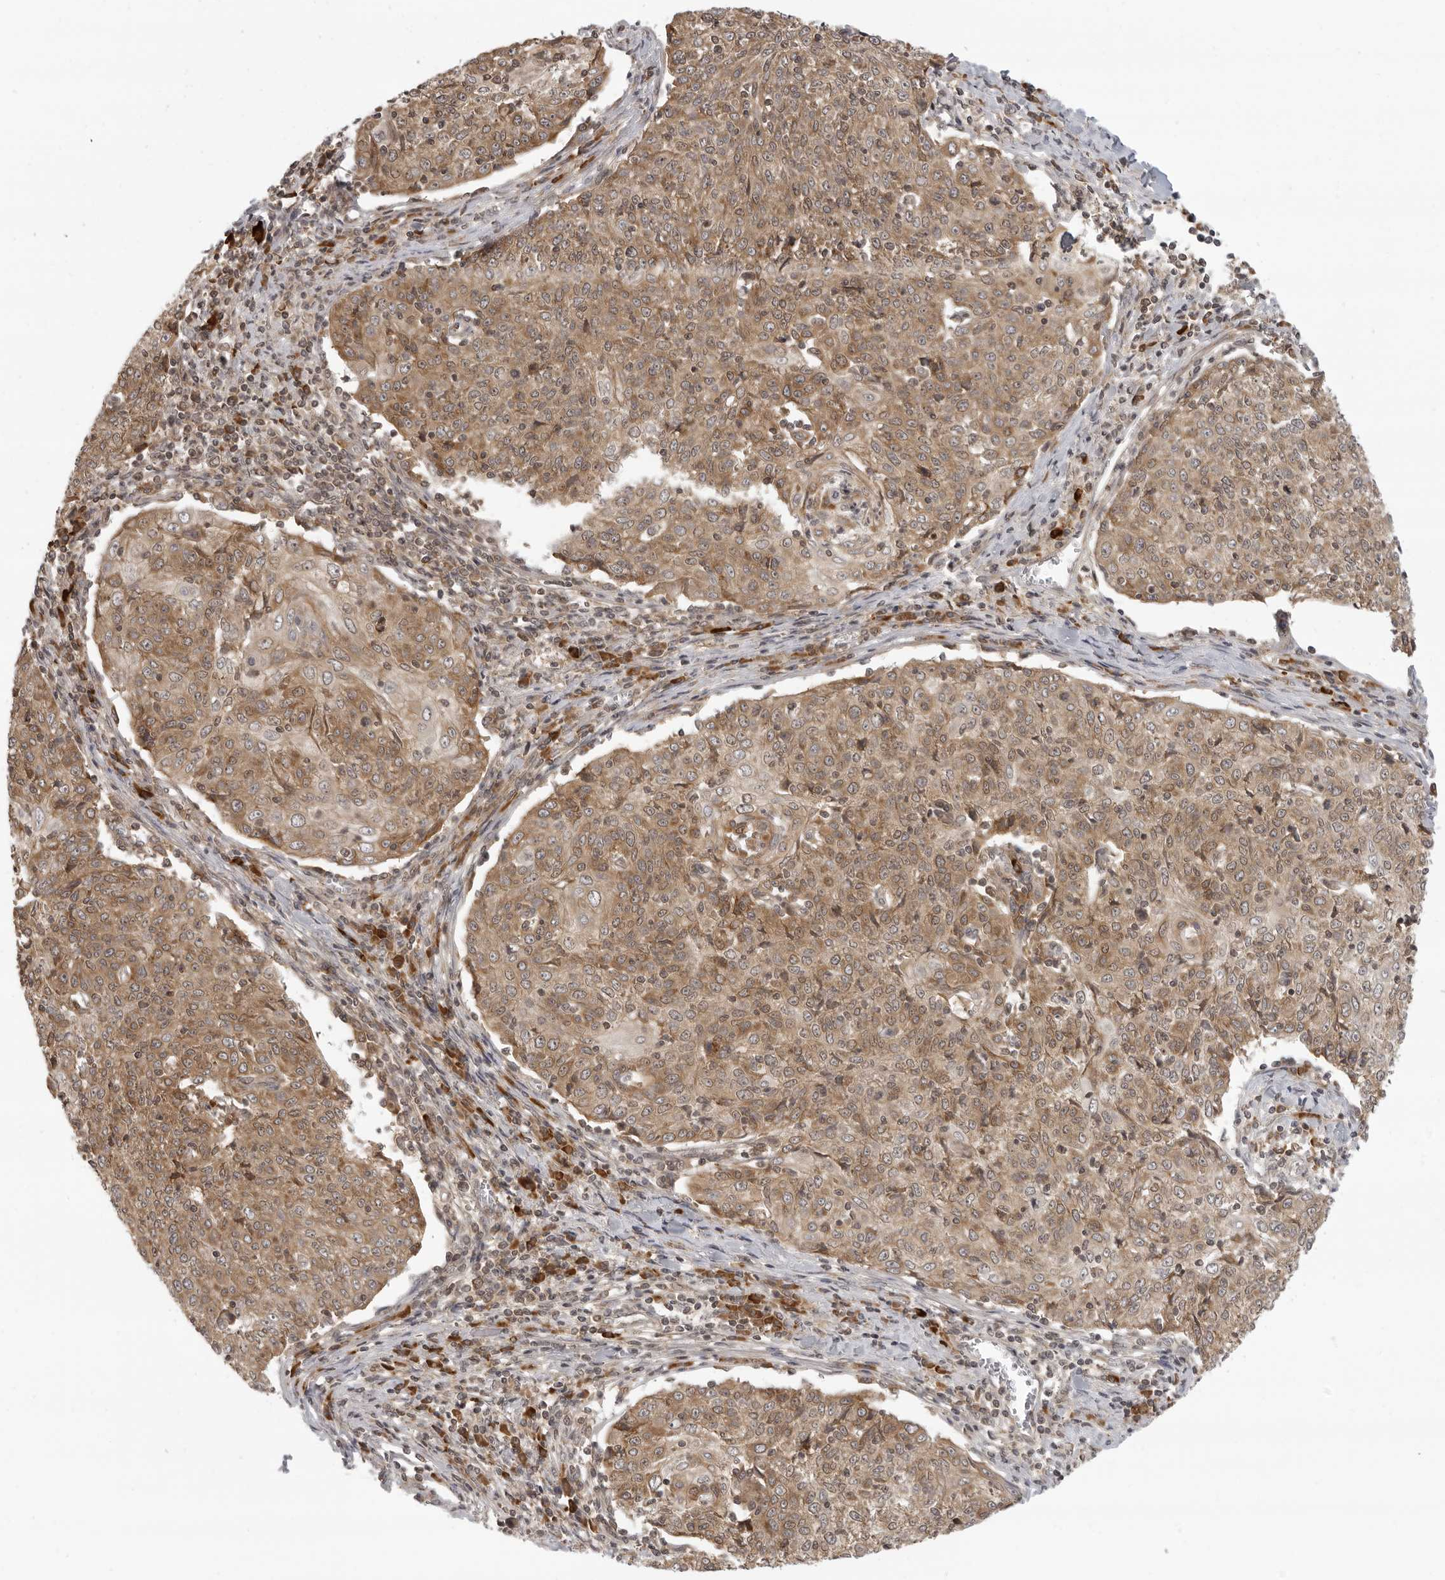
{"staining": {"intensity": "moderate", "quantity": ">75%", "location": "cytoplasmic/membranous,nuclear"}, "tissue": "cervical cancer", "cell_type": "Tumor cells", "image_type": "cancer", "snomed": [{"axis": "morphology", "description": "Squamous cell carcinoma, NOS"}, {"axis": "topography", "description": "Cervix"}], "caption": "Immunohistochemical staining of human cervical cancer (squamous cell carcinoma) reveals moderate cytoplasmic/membranous and nuclear protein positivity in approximately >75% of tumor cells.", "gene": "PRRC2A", "patient": {"sex": "female", "age": 48}}